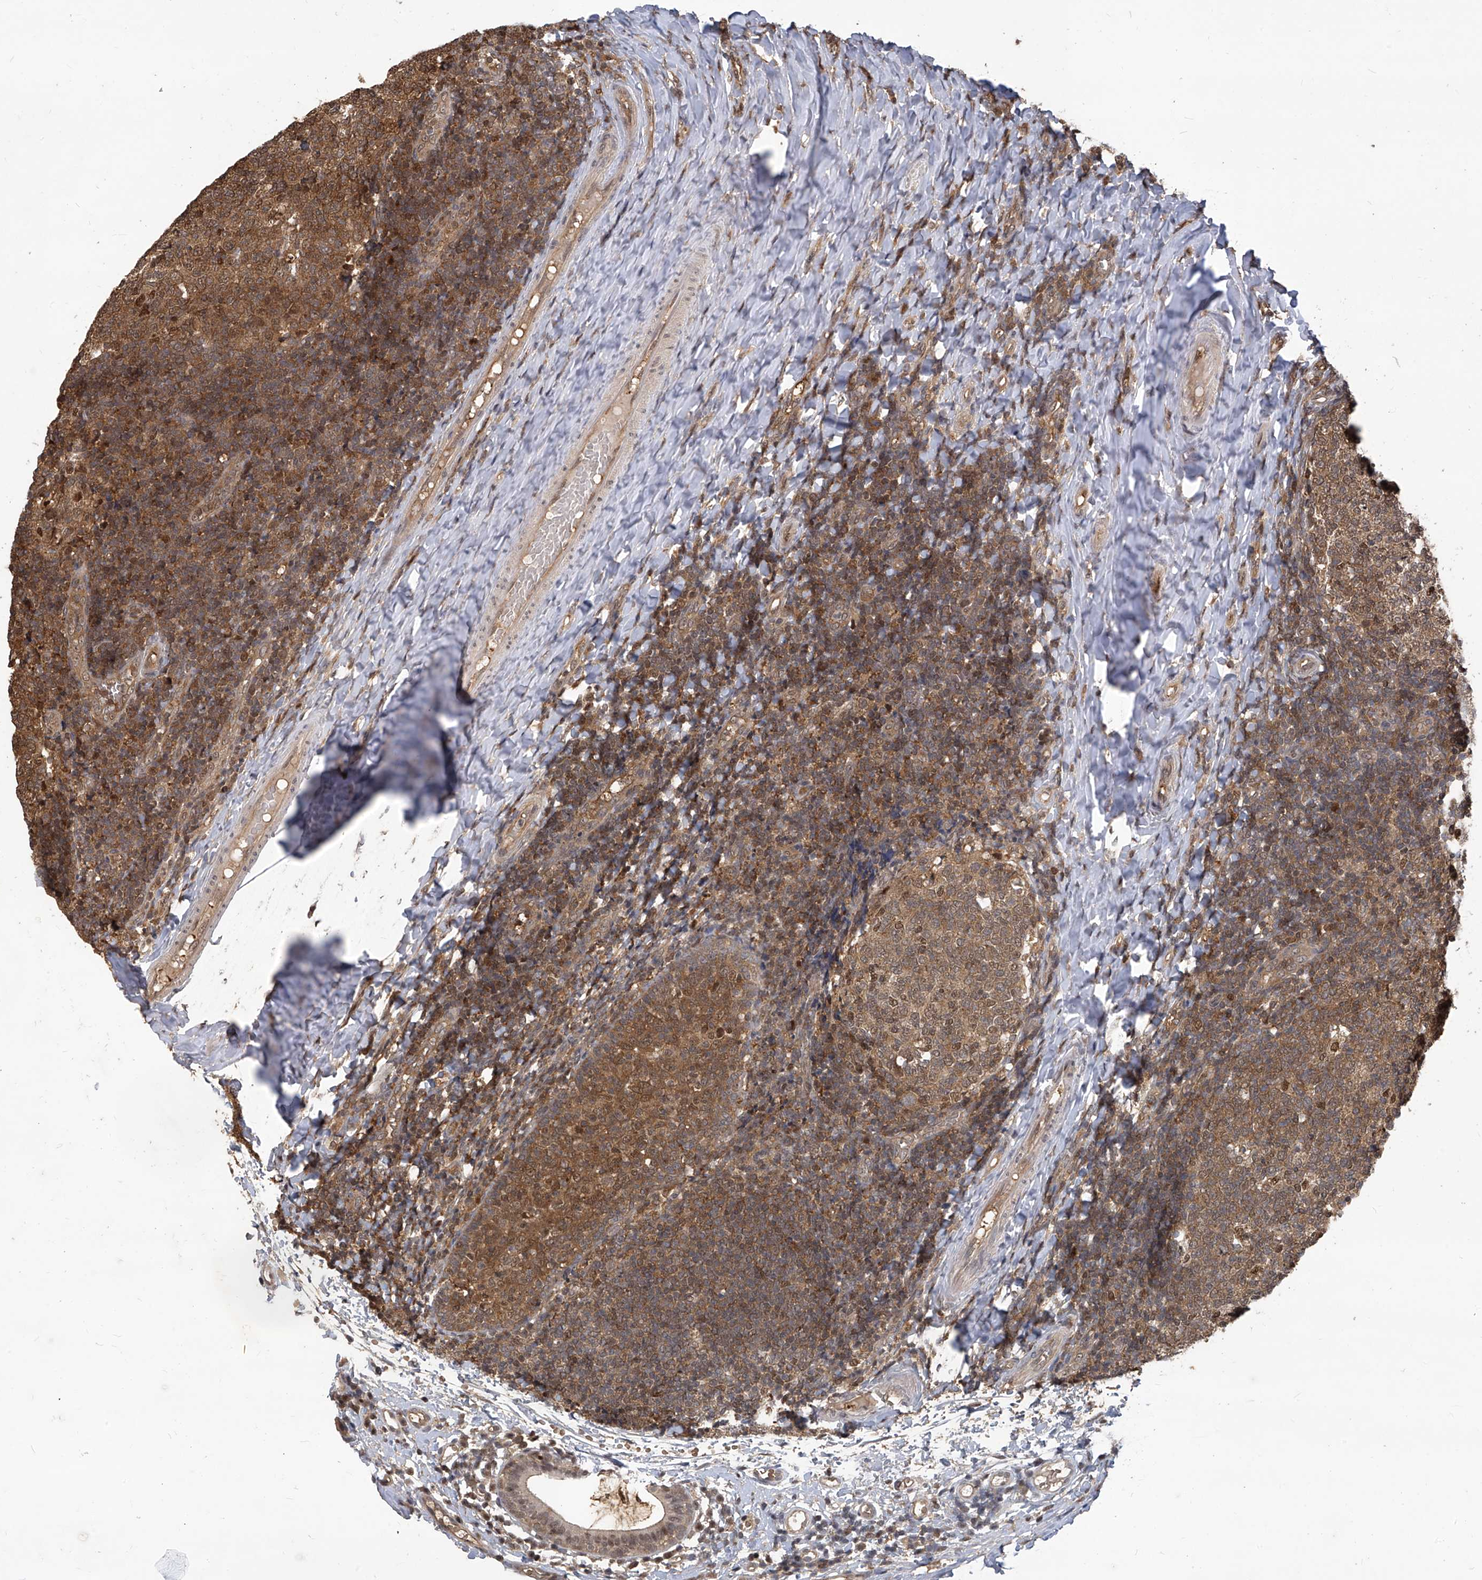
{"staining": {"intensity": "moderate", "quantity": ">75%", "location": "cytoplasmic/membranous"}, "tissue": "tonsil", "cell_type": "Germinal center cells", "image_type": "normal", "snomed": [{"axis": "morphology", "description": "Normal tissue, NOS"}, {"axis": "topography", "description": "Tonsil"}], "caption": "DAB (3,3'-diaminobenzidine) immunohistochemical staining of benign human tonsil demonstrates moderate cytoplasmic/membranous protein positivity in approximately >75% of germinal center cells.", "gene": "PSMB1", "patient": {"sex": "female", "age": 19}}